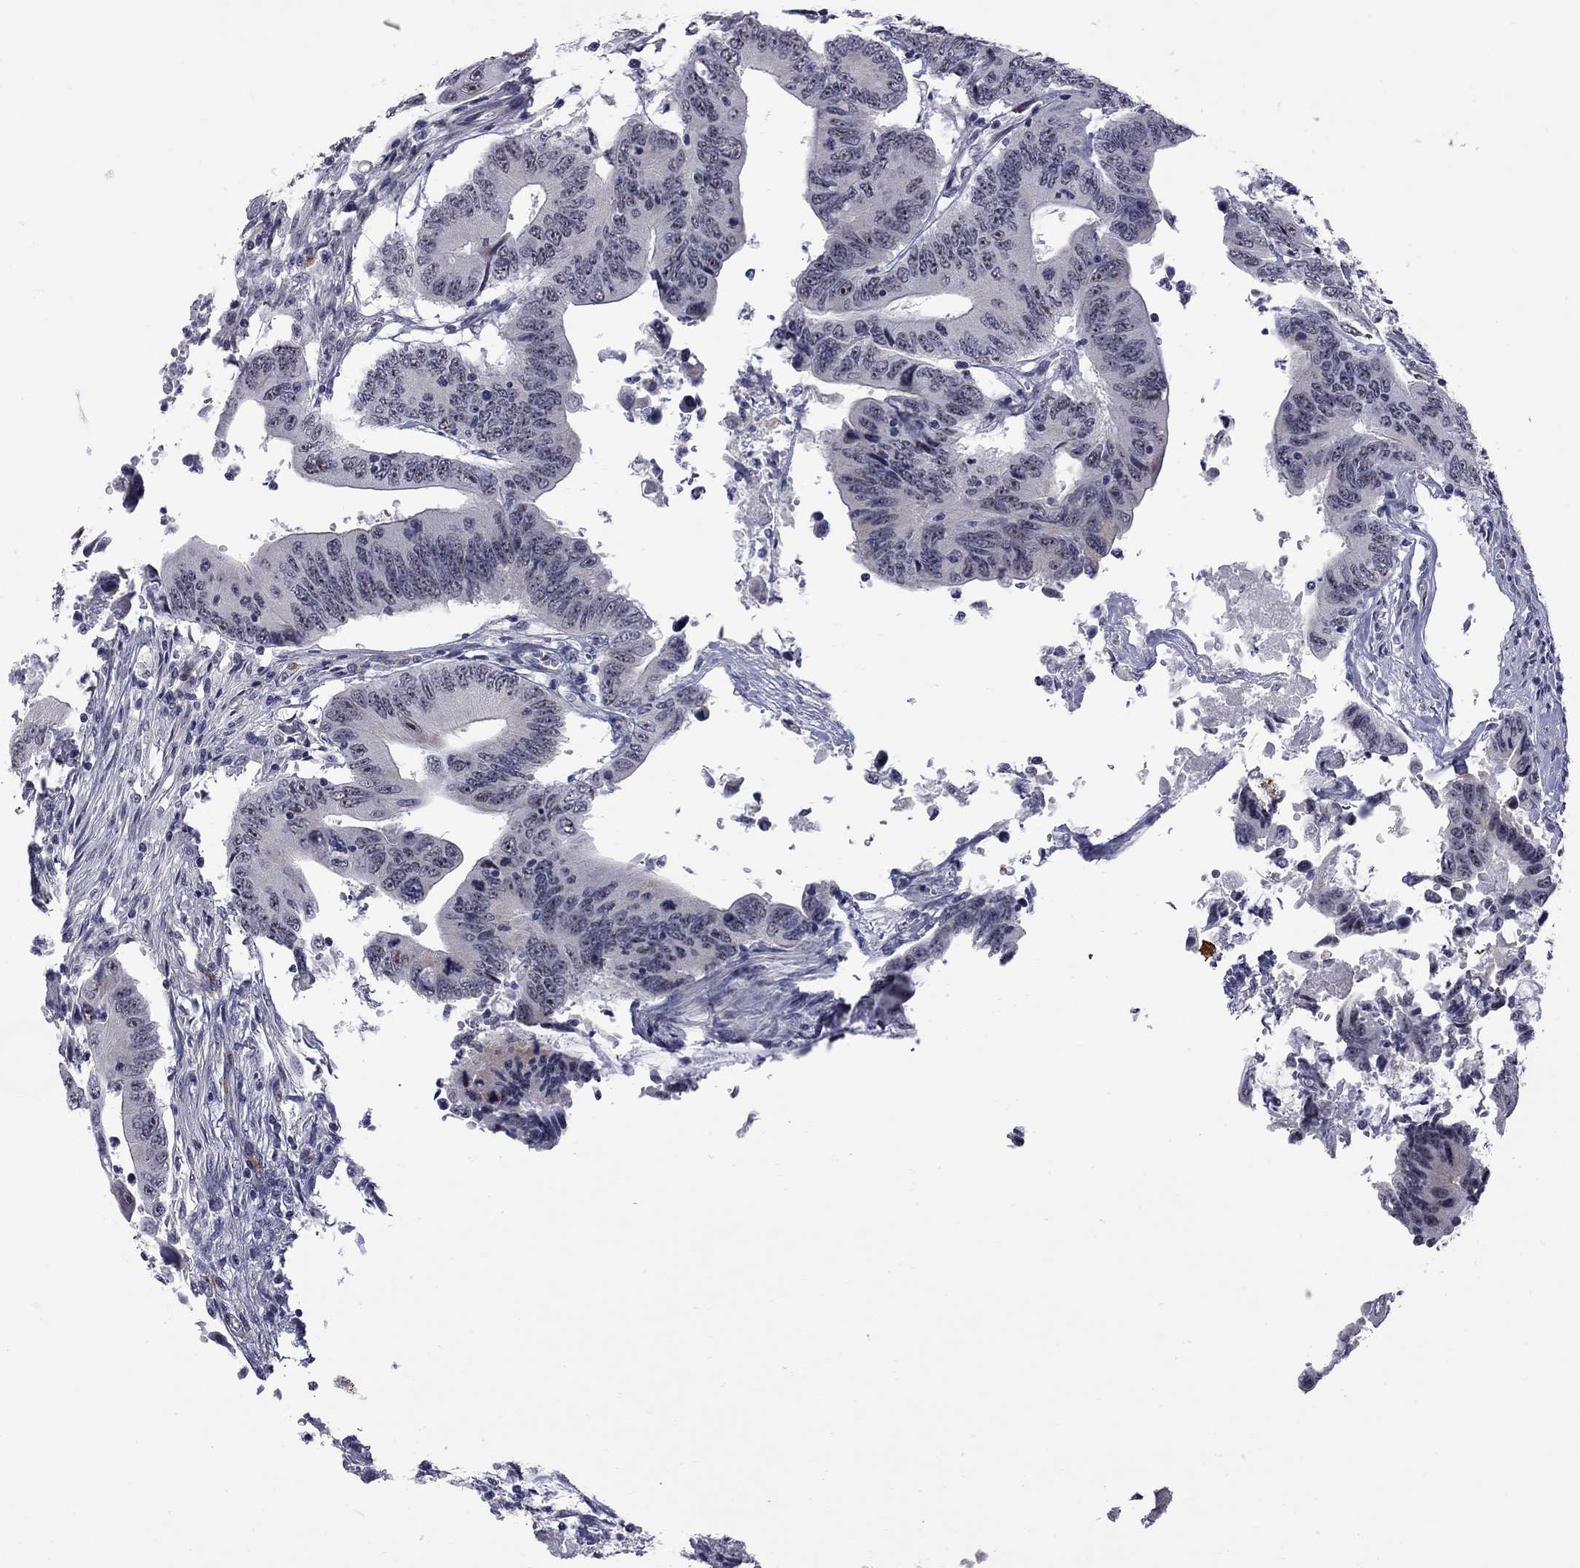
{"staining": {"intensity": "negative", "quantity": "none", "location": "none"}, "tissue": "colorectal cancer", "cell_type": "Tumor cells", "image_type": "cancer", "snomed": [{"axis": "morphology", "description": "Adenocarcinoma, NOS"}, {"axis": "topography", "description": "Colon"}], "caption": "A micrograph of human colorectal cancer is negative for staining in tumor cells.", "gene": "GSG1L", "patient": {"sex": "female", "age": 90}}